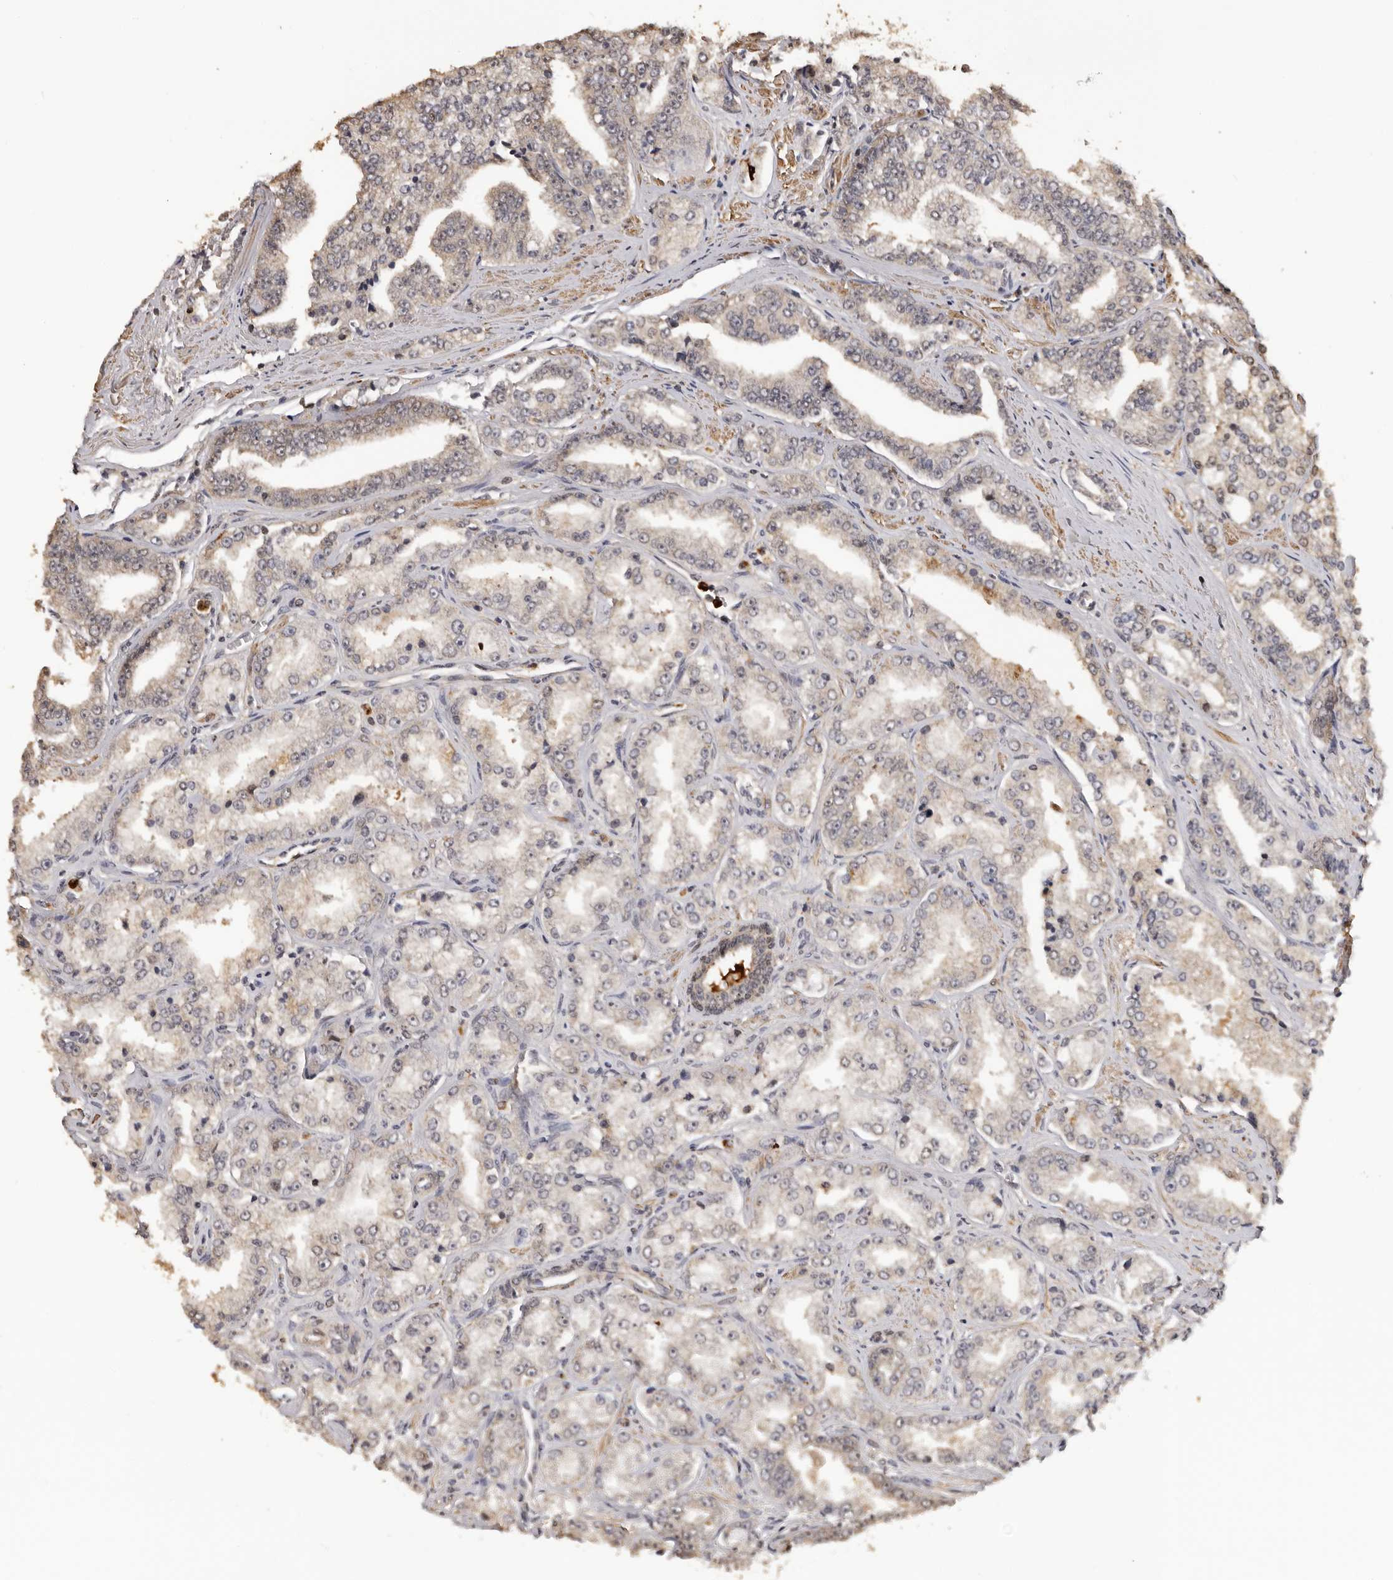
{"staining": {"intensity": "weak", "quantity": "<25%", "location": "cytoplasmic/membranous"}, "tissue": "prostate cancer", "cell_type": "Tumor cells", "image_type": "cancer", "snomed": [{"axis": "morphology", "description": "Adenocarcinoma, High grade"}, {"axis": "topography", "description": "Prostate"}], "caption": "Immunohistochemical staining of human prostate cancer (adenocarcinoma (high-grade)) shows no significant expression in tumor cells.", "gene": "KIF2B", "patient": {"sex": "male", "age": 71}}